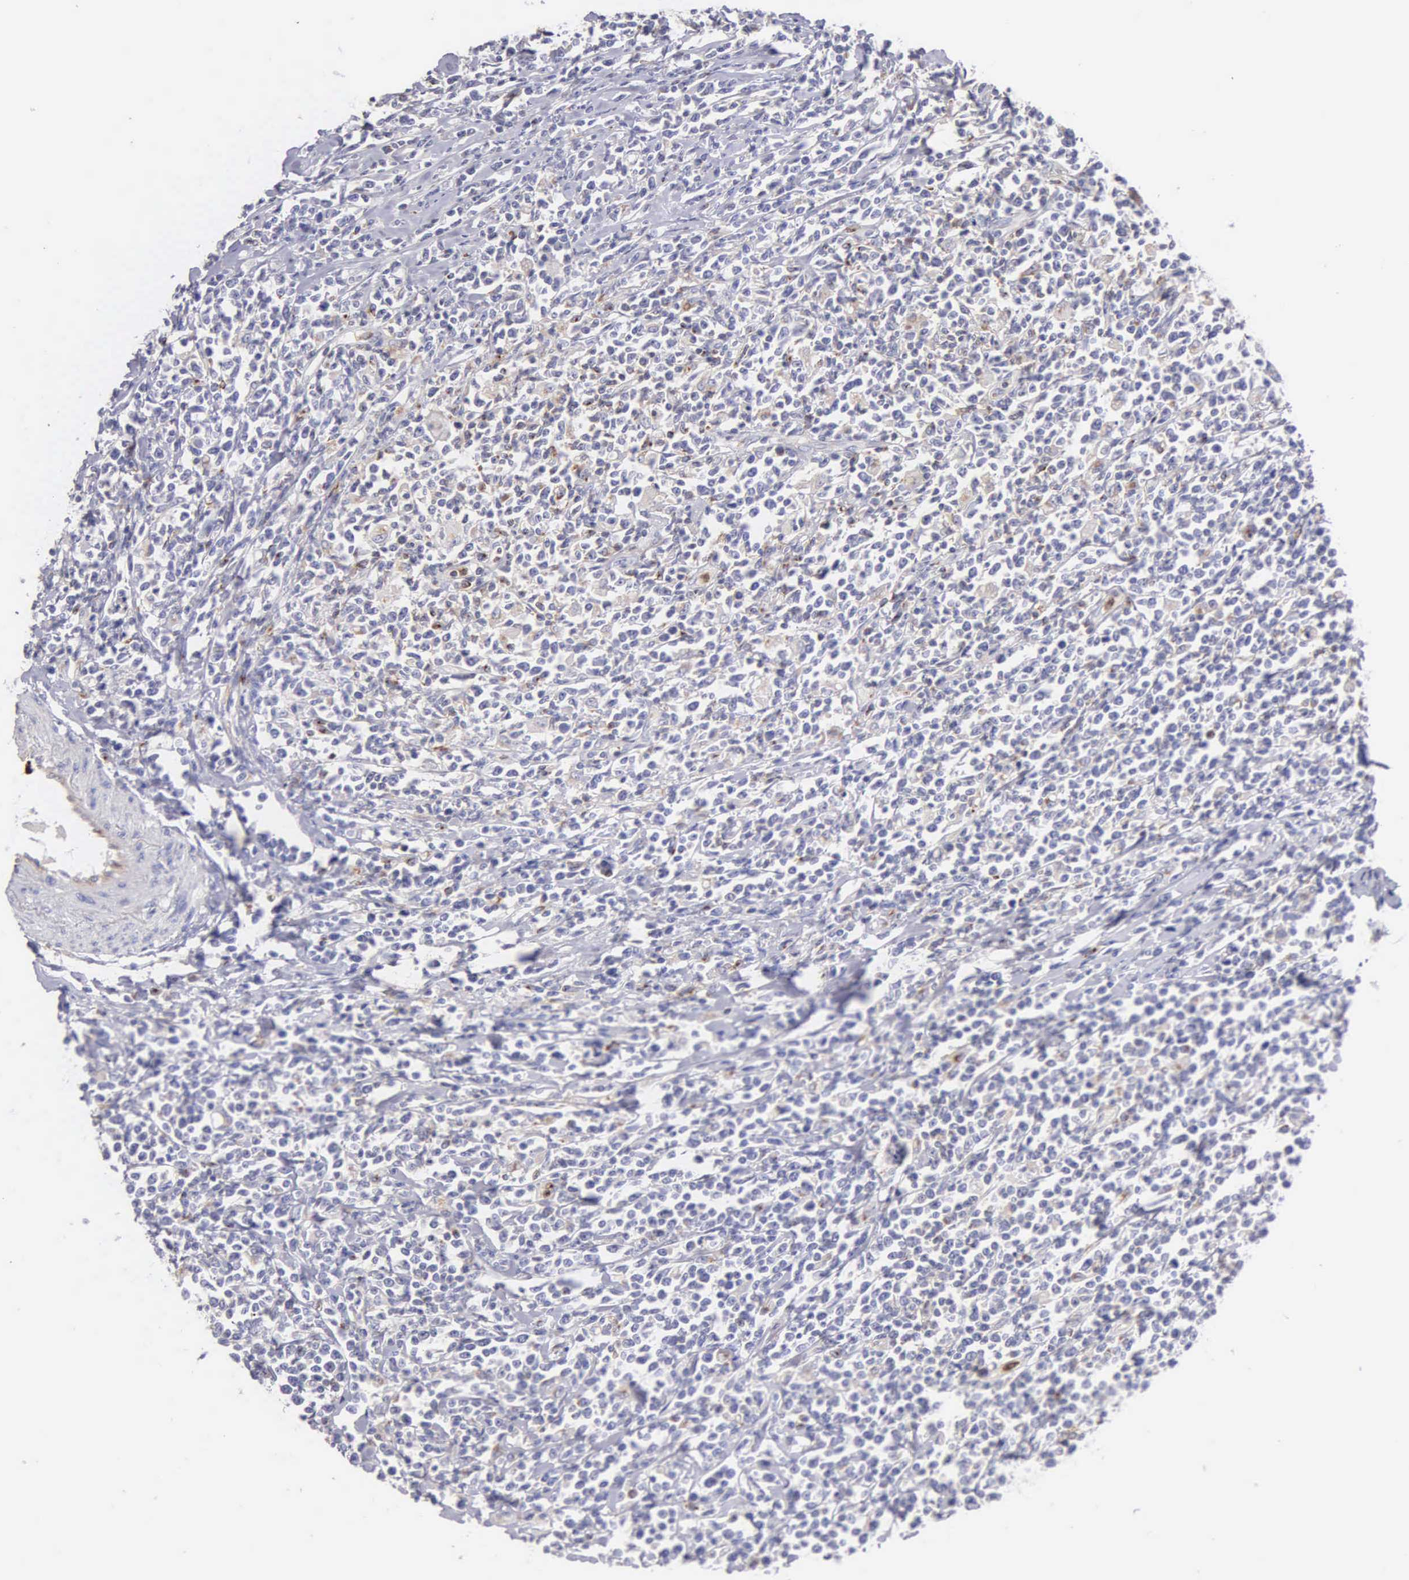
{"staining": {"intensity": "negative", "quantity": "none", "location": "none"}, "tissue": "lymphoma", "cell_type": "Tumor cells", "image_type": "cancer", "snomed": [{"axis": "morphology", "description": "Malignant lymphoma, non-Hodgkin's type, High grade"}, {"axis": "topography", "description": "Colon"}], "caption": "Immunohistochemical staining of lymphoma shows no significant expression in tumor cells. (Immunohistochemistry (ihc), brightfield microscopy, high magnification).", "gene": "SRGN", "patient": {"sex": "male", "age": 82}}